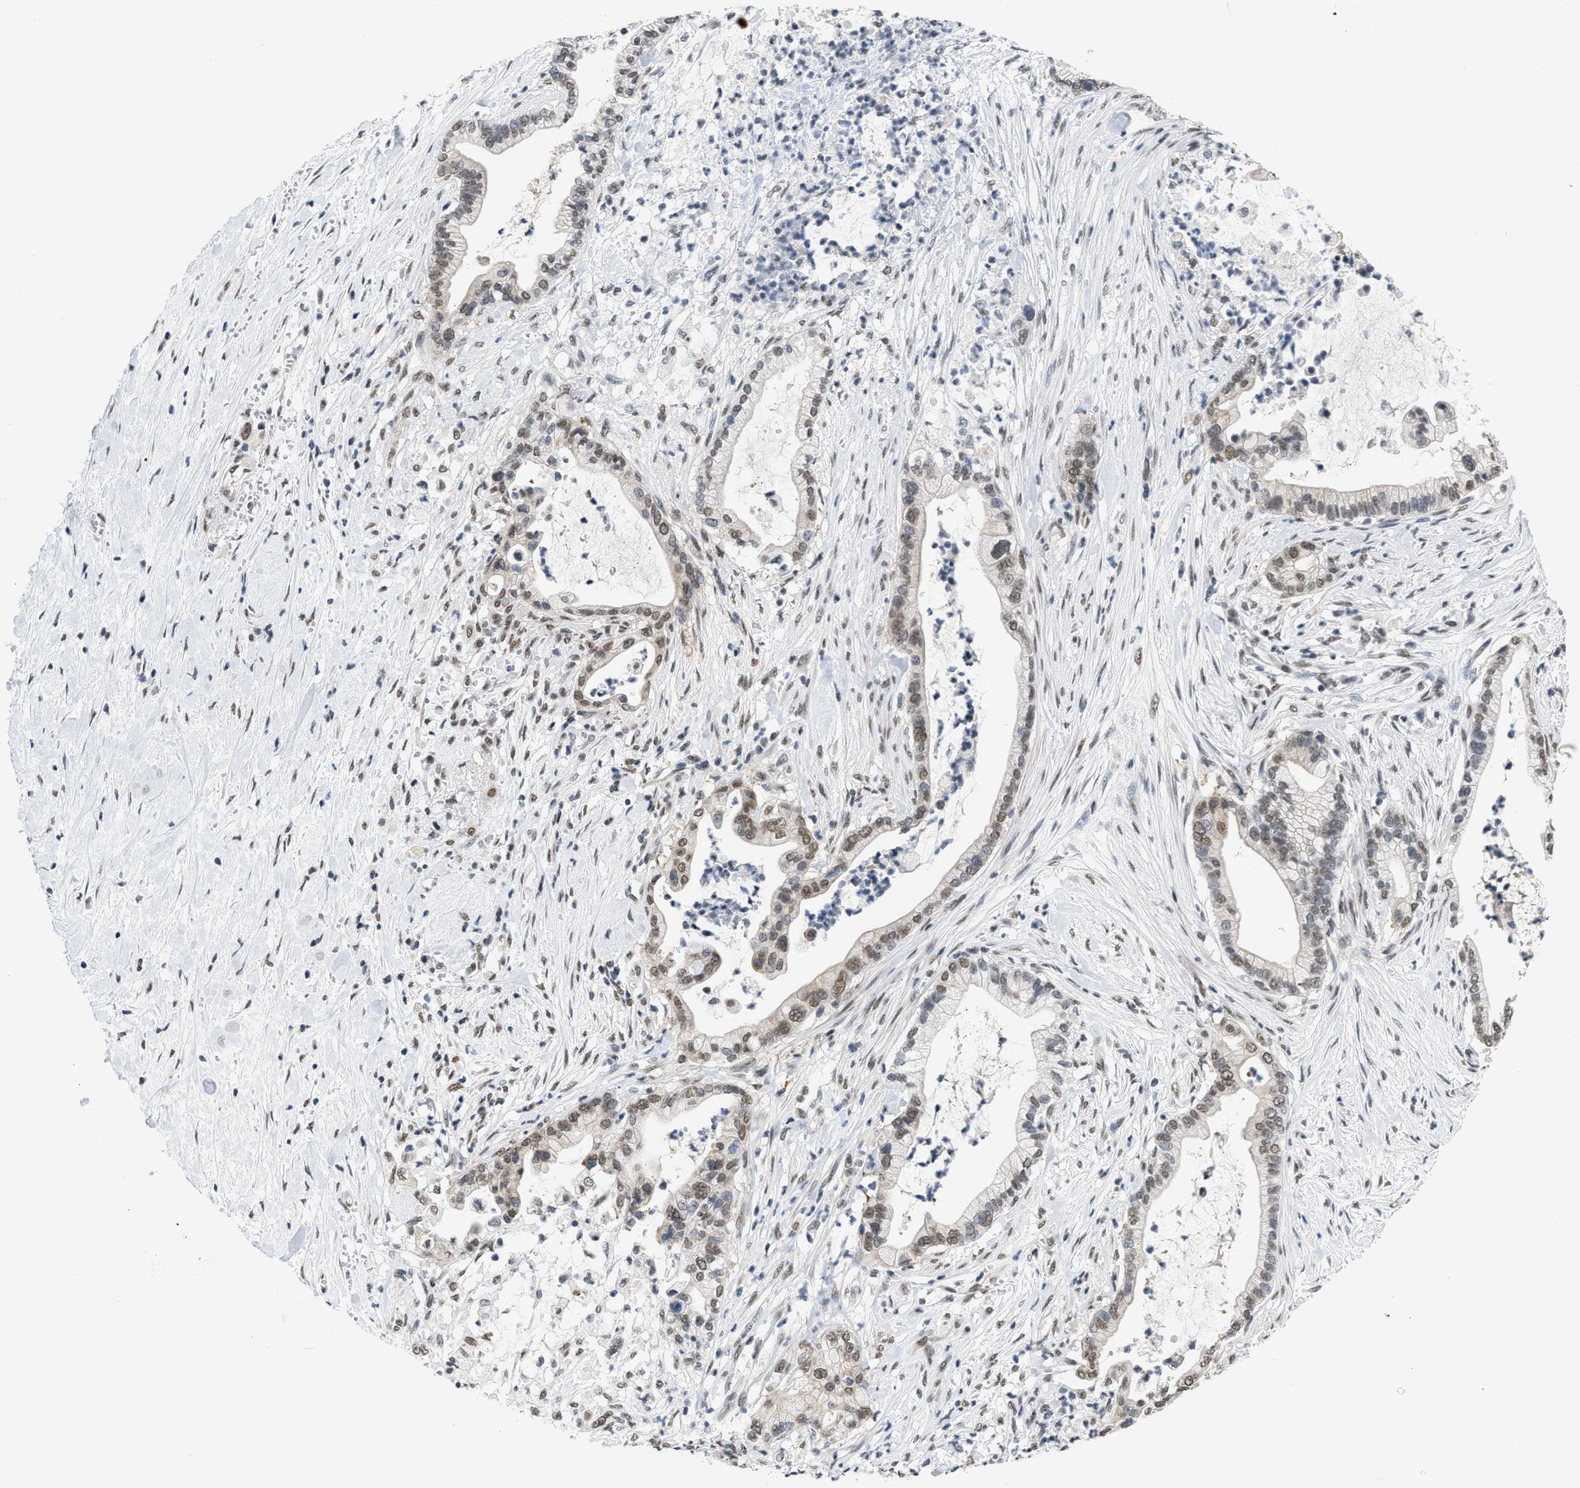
{"staining": {"intensity": "weak", "quantity": ">75%", "location": "nuclear"}, "tissue": "pancreatic cancer", "cell_type": "Tumor cells", "image_type": "cancer", "snomed": [{"axis": "morphology", "description": "Adenocarcinoma, NOS"}, {"axis": "topography", "description": "Pancreas"}], "caption": "Immunohistochemical staining of pancreatic adenocarcinoma exhibits weak nuclear protein positivity in approximately >75% of tumor cells.", "gene": "RAF1", "patient": {"sex": "male", "age": 69}}